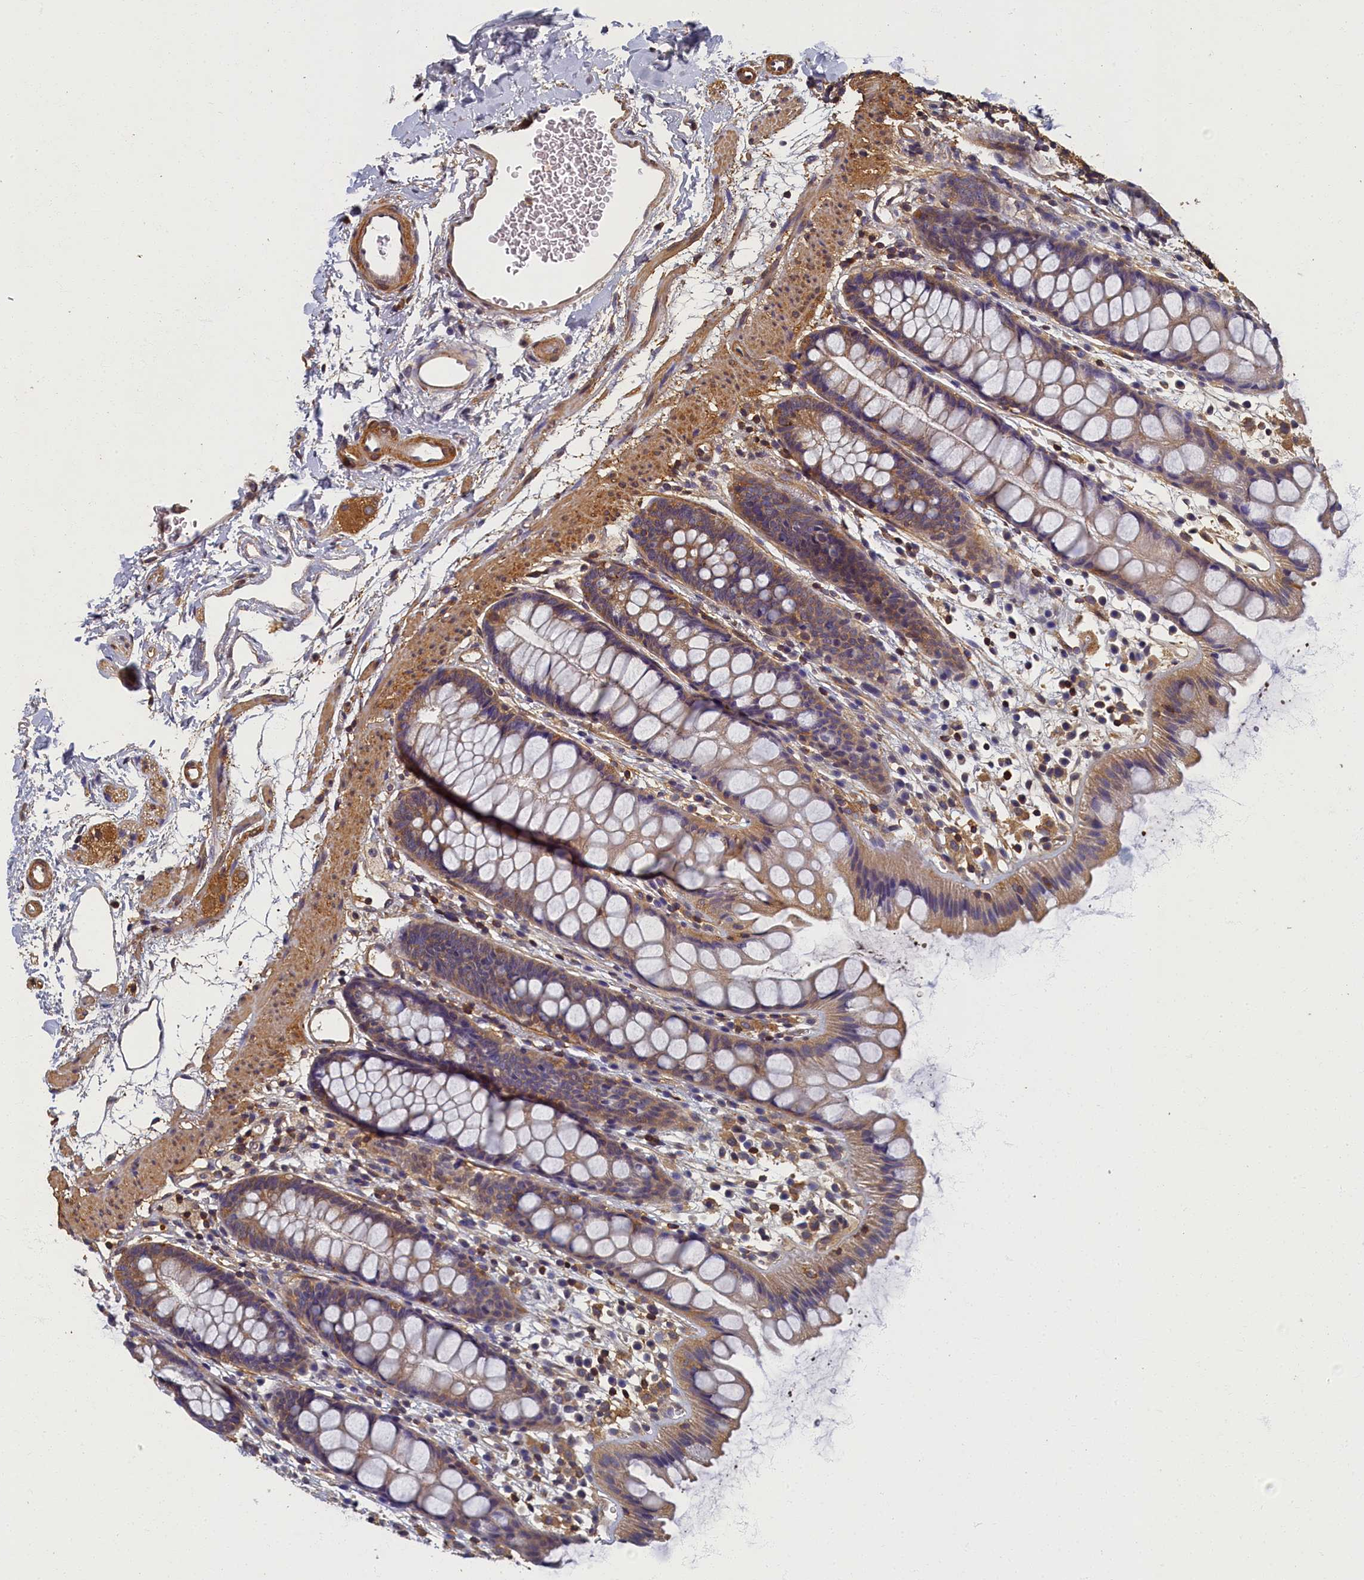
{"staining": {"intensity": "moderate", "quantity": ">75%", "location": "cytoplasmic/membranous"}, "tissue": "rectum", "cell_type": "Glandular cells", "image_type": "normal", "snomed": [{"axis": "morphology", "description": "Normal tissue, NOS"}, {"axis": "topography", "description": "Rectum"}], "caption": "Brown immunohistochemical staining in benign rectum exhibits moderate cytoplasmic/membranous positivity in approximately >75% of glandular cells.", "gene": "TBCB", "patient": {"sex": "female", "age": 65}}